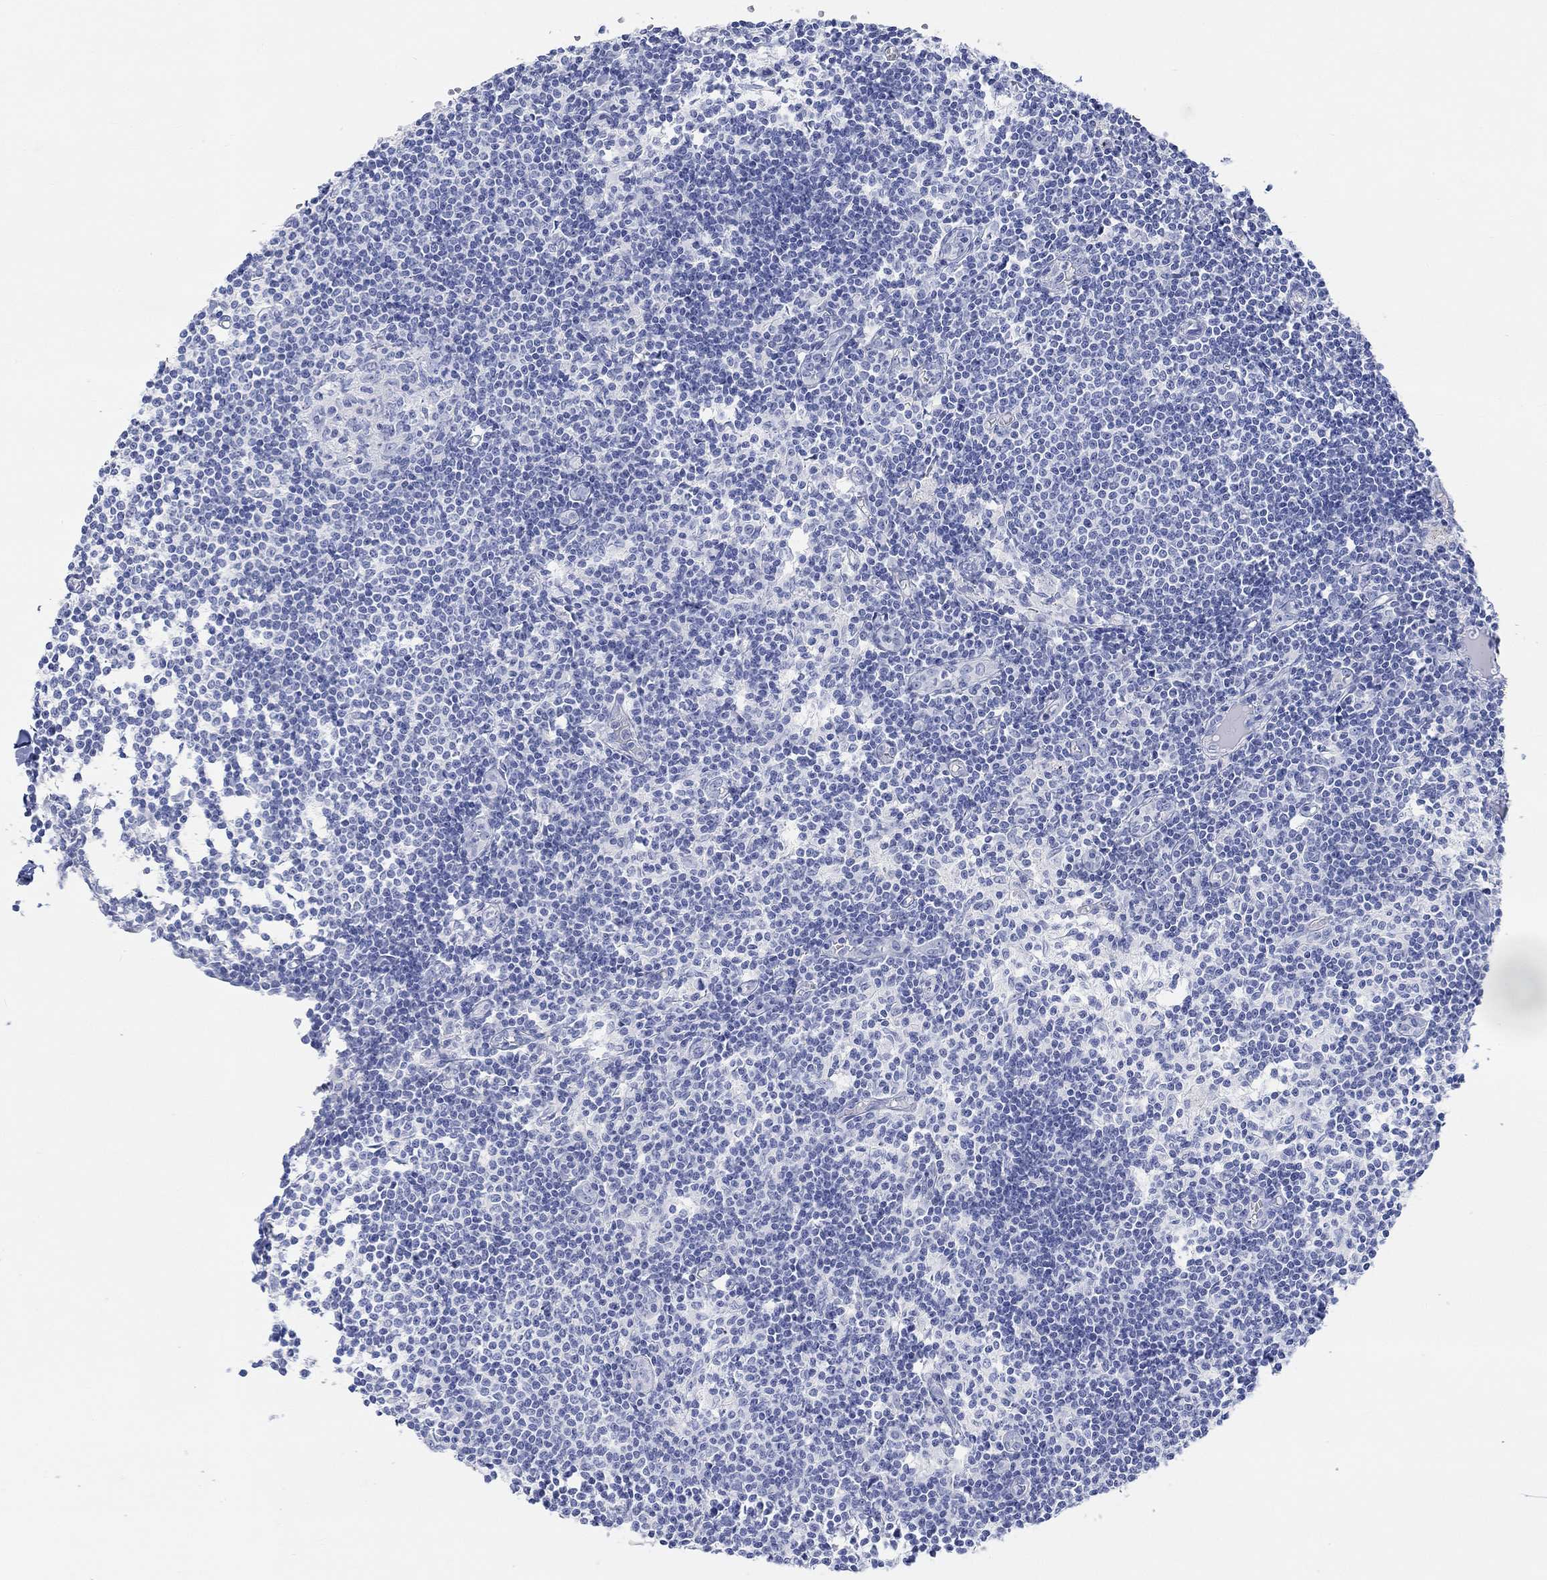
{"staining": {"intensity": "negative", "quantity": "none", "location": "none"}, "tissue": "lymph node", "cell_type": "Germinal center cells", "image_type": "normal", "snomed": [{"axis": "morphology", "description": "Normal tissue, NOS"}, {"axis": "topography", "description": "Lymph node"}], "caption": "An image of human lymph node is negative for staining in germinal center cells. (Brightfield microscopy of DAB (3,3'-diaminobenzidine) IHC at high magnification).", "gene": "TPPP3", "patient": {"sex": "male", "age": 59}}